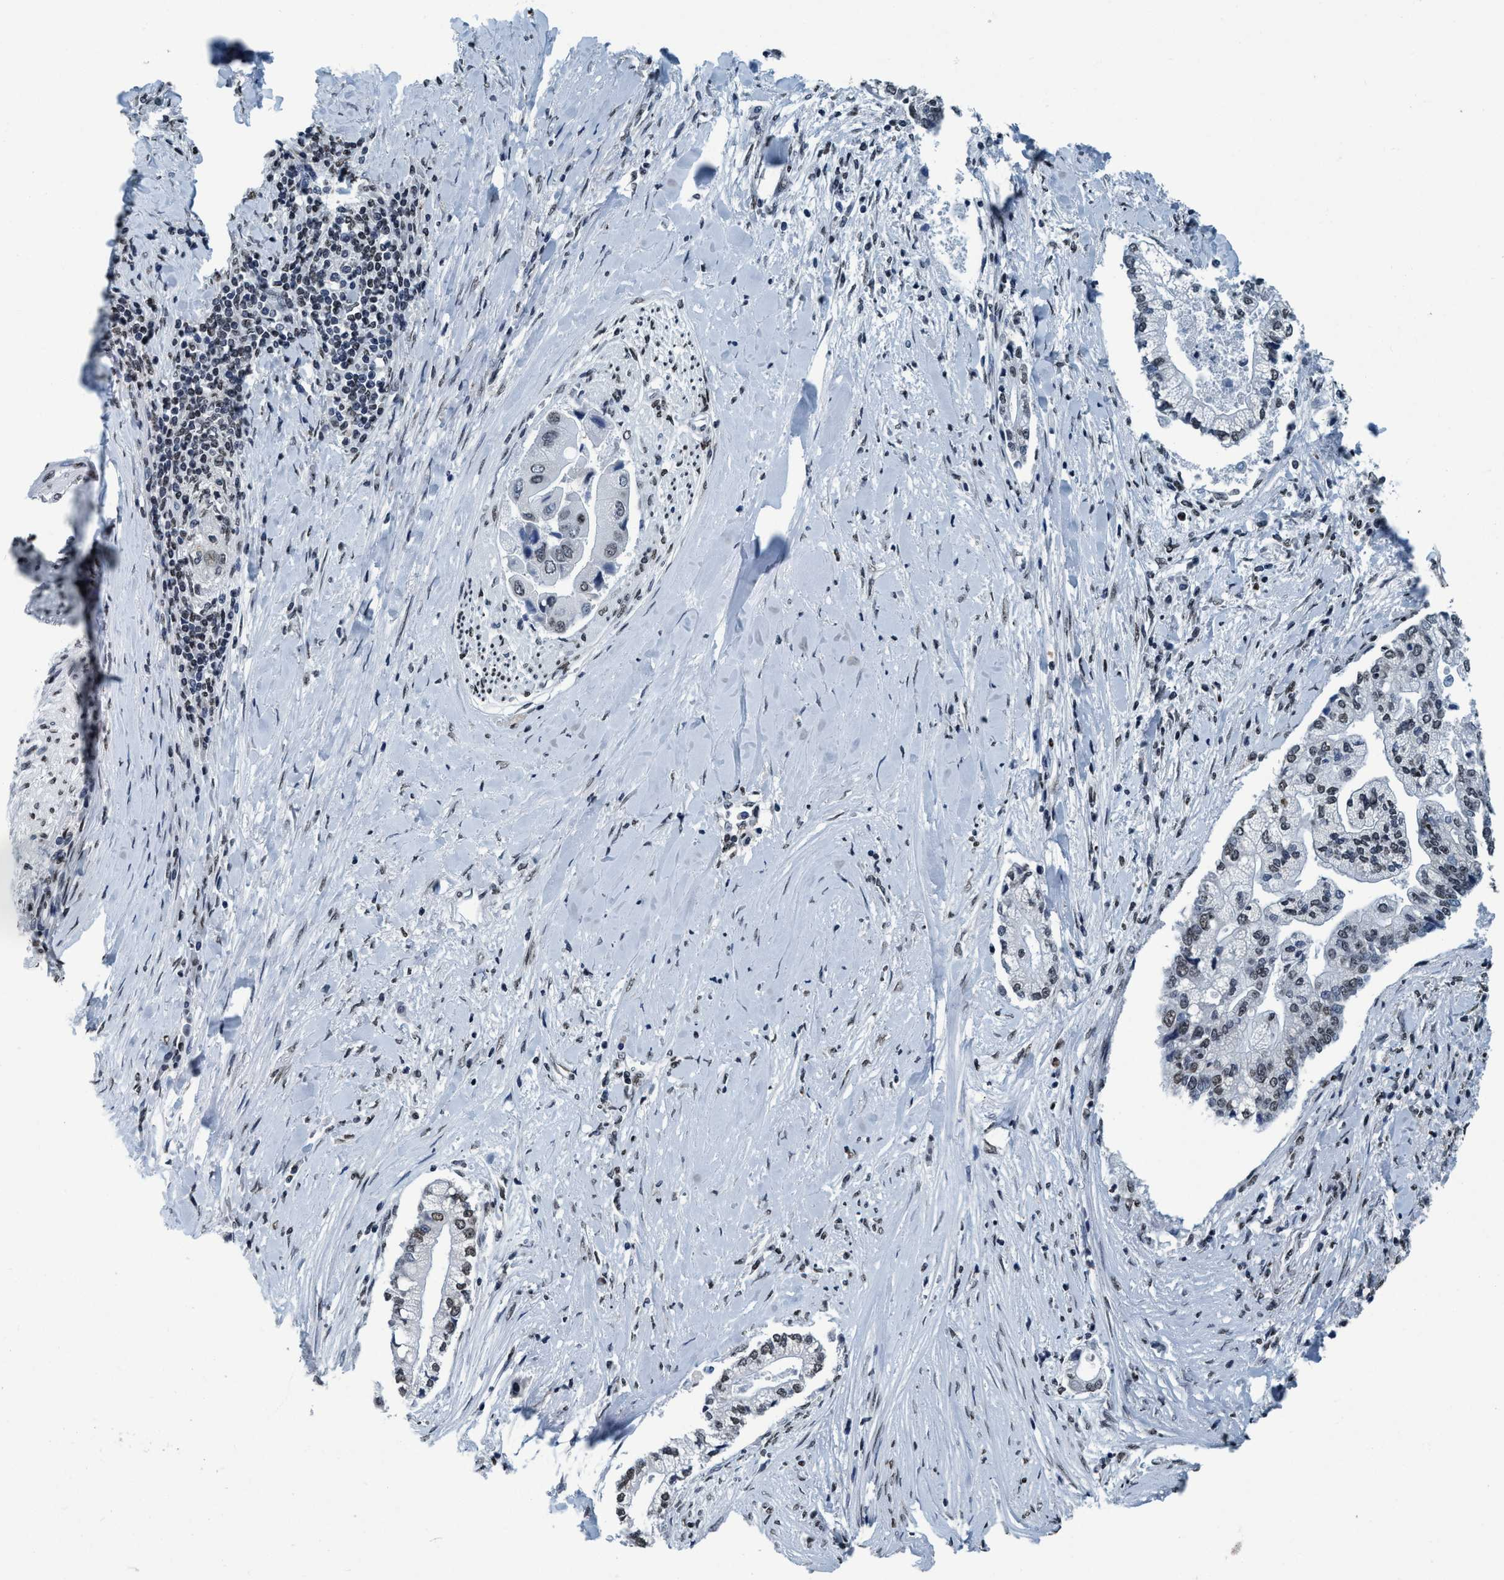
{"staining": {"intensity": "weak", "quantity": ">75%", "location": "nuclear"}, "tissue": "liver cancer", "cell_type": "Tumor cells", "image_type": "cancer", "snomed": [{"axis": "morphology", "description": "Cholangiocarcinoma"}, {"axis": "topography", "description": "Liver"}], "caption": "Liver cancer (cholangiocarcinoma) tissue demonstrates weak nuclear staining in approximately >75% of tumor cells", "gene": "CCNE2", "patient": {"sex": "male", "age": 50}}